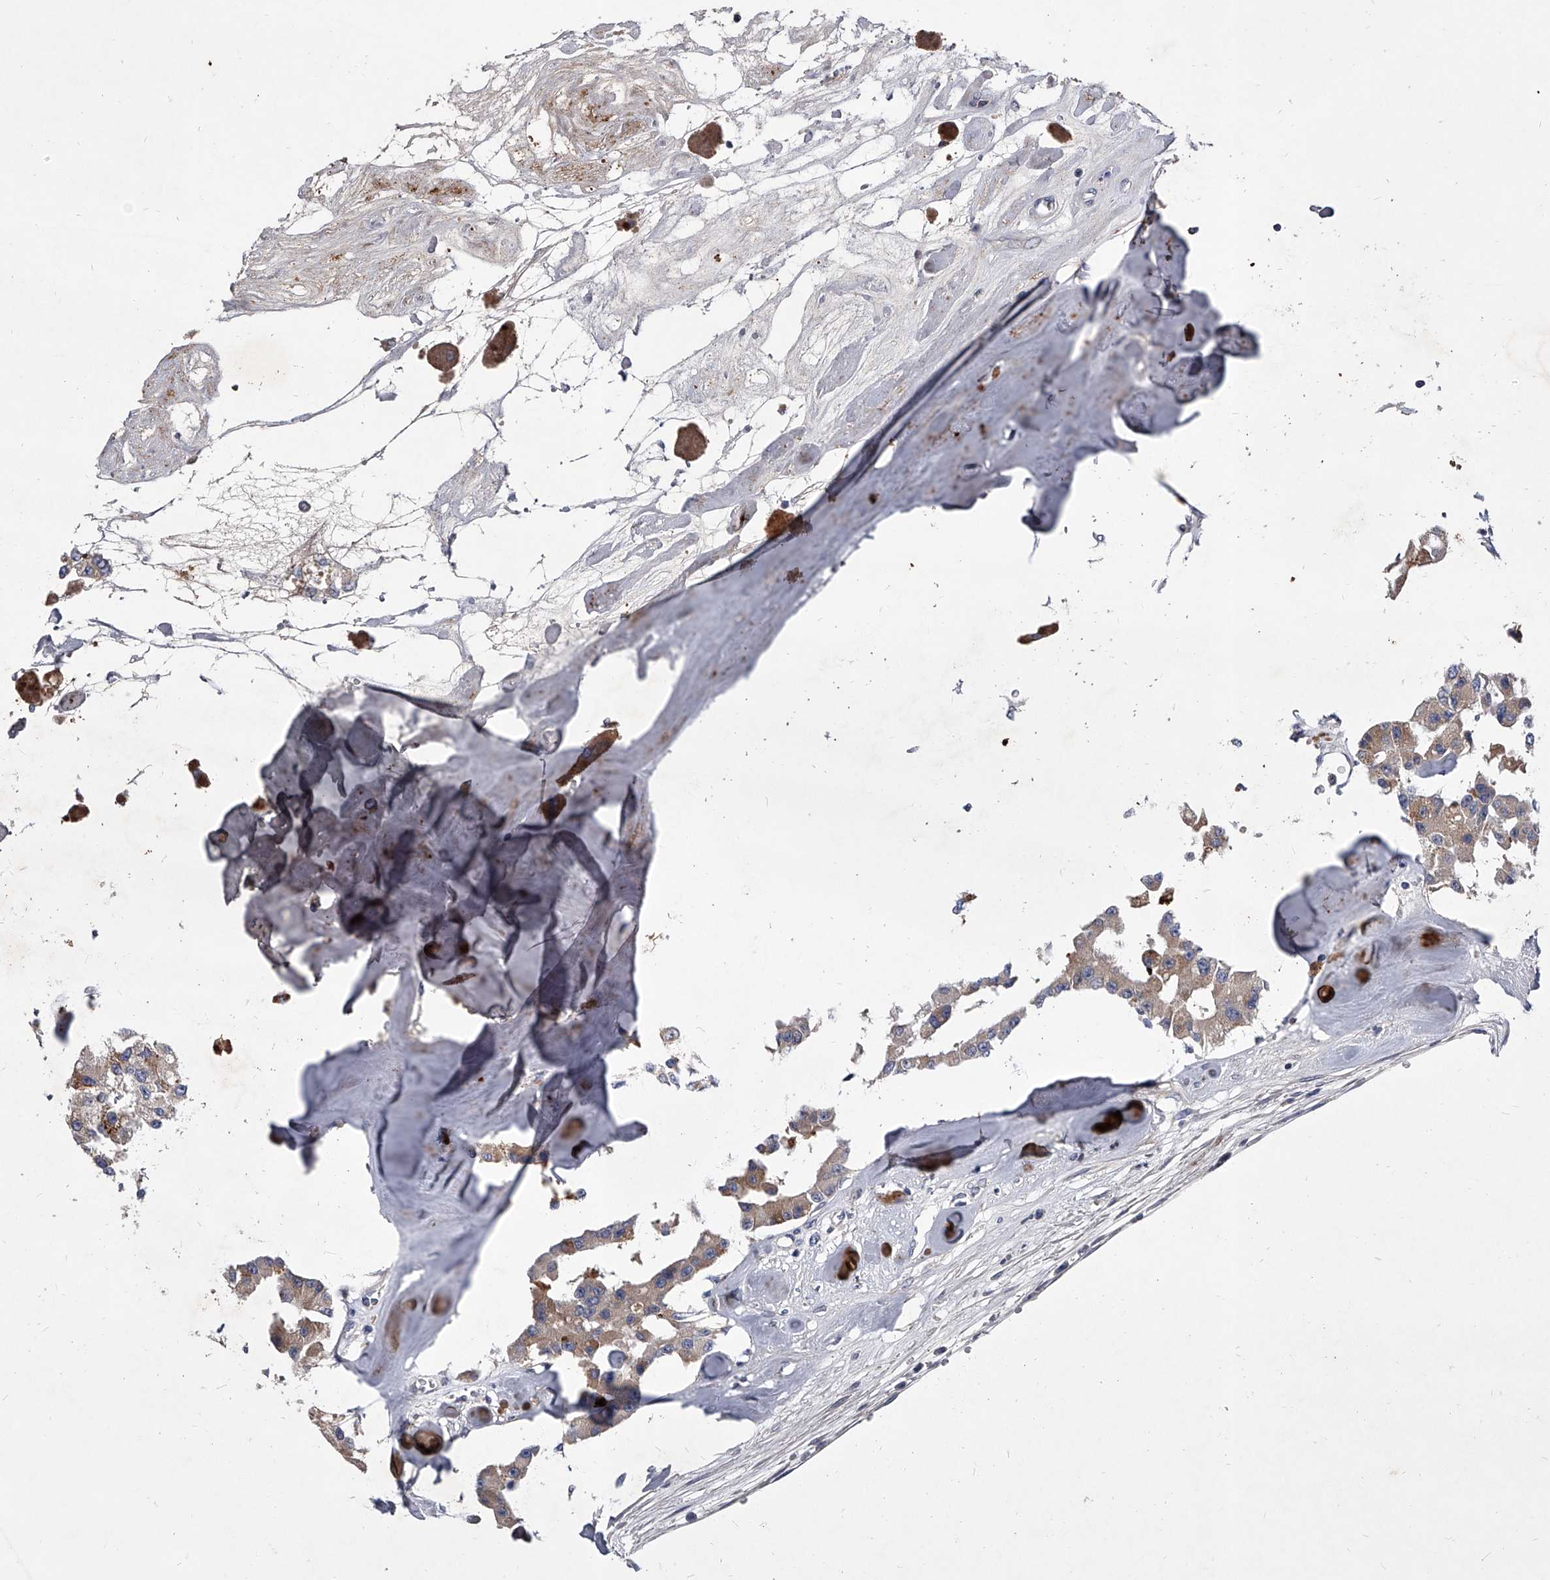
{"staining": {"intensity": "weak", "quantity": ">75%", "location": "cytoplasmic/membranous"}, "tissue": "carcinoid", "cell_type": "Tumor cells", "image_type": "cancer", "snomed": [{"axis": "morphology", "description": "Carcinoid, malignant, NOS"}, {"axis": "topography", "description": "Pancreas"}], "caption": "A low amount of weak cytoplasmic/membranous positivity is seen in about >75% of tumor cells in carcinoid tissue. The staining was performed using DAB (3,3'-diaminobenzidine) to visualize the protein expression in brown, while the nuclei were stained in blue with hematoxylin (Magnification: 20x).", "gene": "C5", "patient": {"sex": "male", "age": 41}}